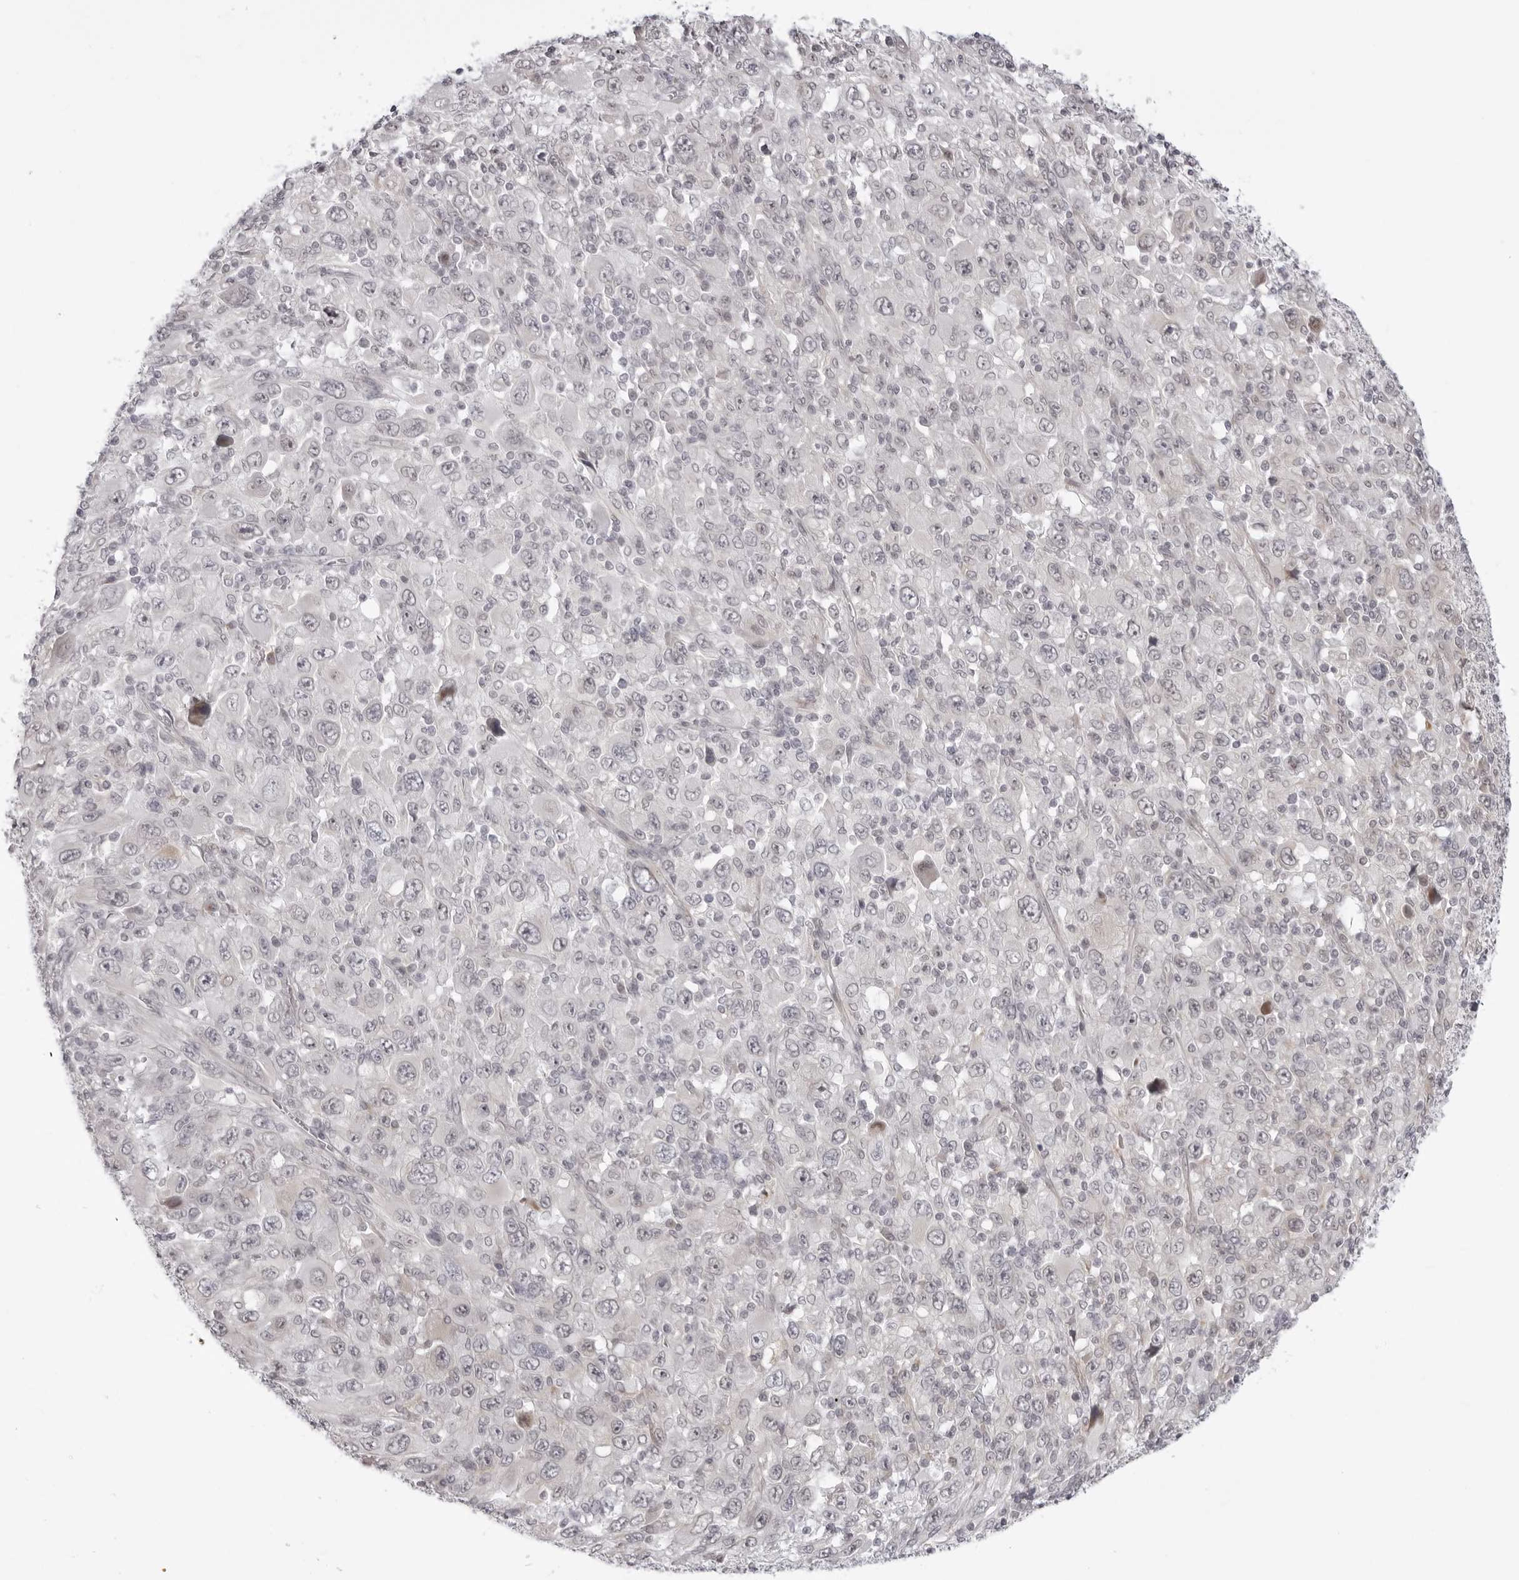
{"staining": {"intensity": "negative", "quantity": "none", "location": "none"}, "tissue": "melanoma", "cell_type": "Tumor cells", "image_type": "cancer", "snomed": [{"axis": "morphology", "description": "Malignant melanoma, Metastatic site"}, {"axis": "topography", "description": "Skin"}], "caption": "There is no significant expression in tumor cells of melanoma.", "gene": "SUGCT", "patient": {"sex": "female", "age": 56}}